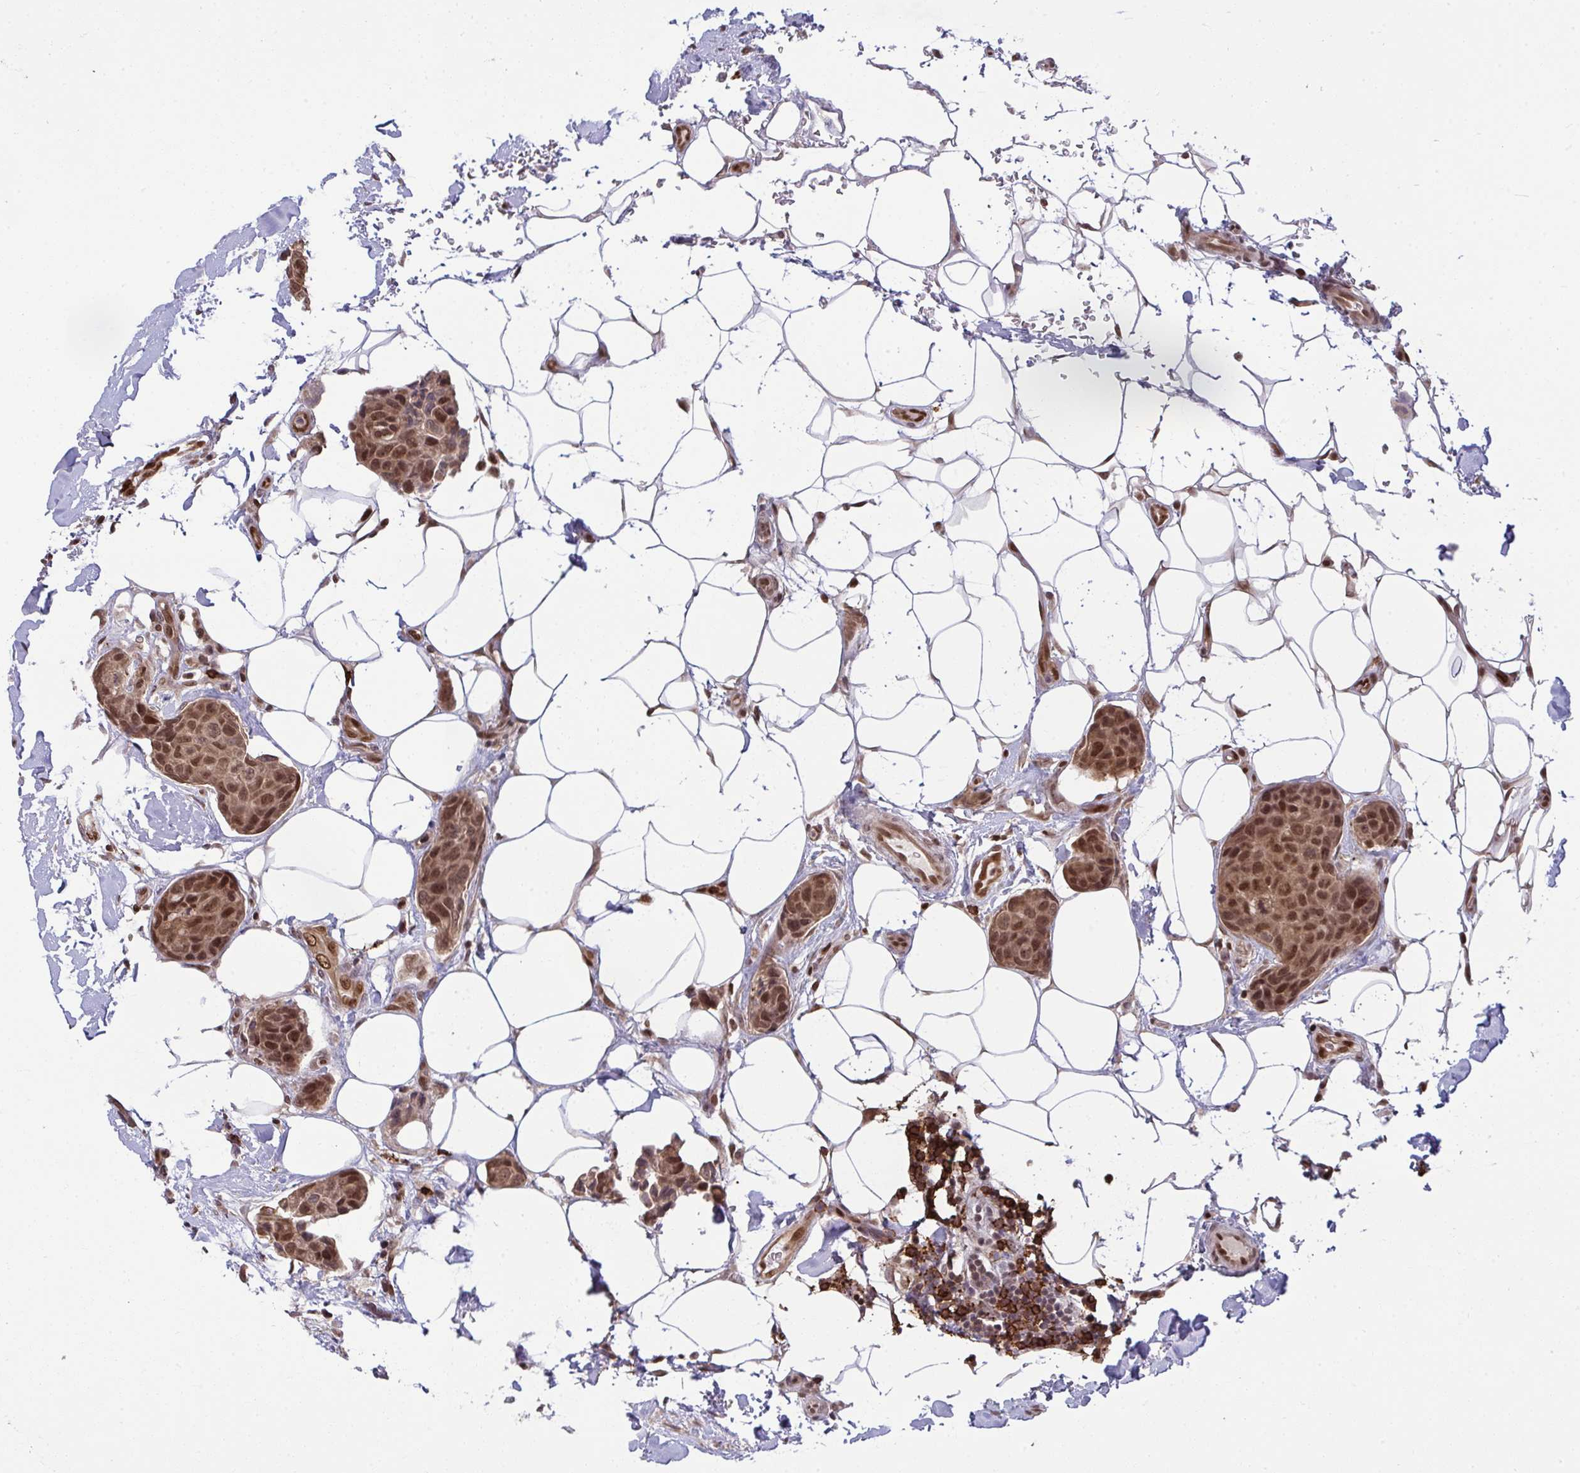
{"staining": {"intensity": "moderate", "quantity": ">75%", "location": "cytoplasmic/membranous,nuclear"}, "tissue": "breast cancer", "cell_type": "Tumor cells", "image_type": "cancer", "snomed": [{"axis": "morphology", "description": "Duct carcinoma"}, {"axis": "topography", "description": "Breast"}, {"axis": "topography", "description": "Lymph node"}], "caption": "An immunohistochemistry (IHC) photomicrograph of neoplastic tissue is shown. Protein staining in brown labels moderate cytoplasmic/membranous and nuclear positivity in breast cancer (invasive ductal carcinoma) within tumor cells.", "gene": "UXT", "patient": {"sex": "female", "age": 80}}